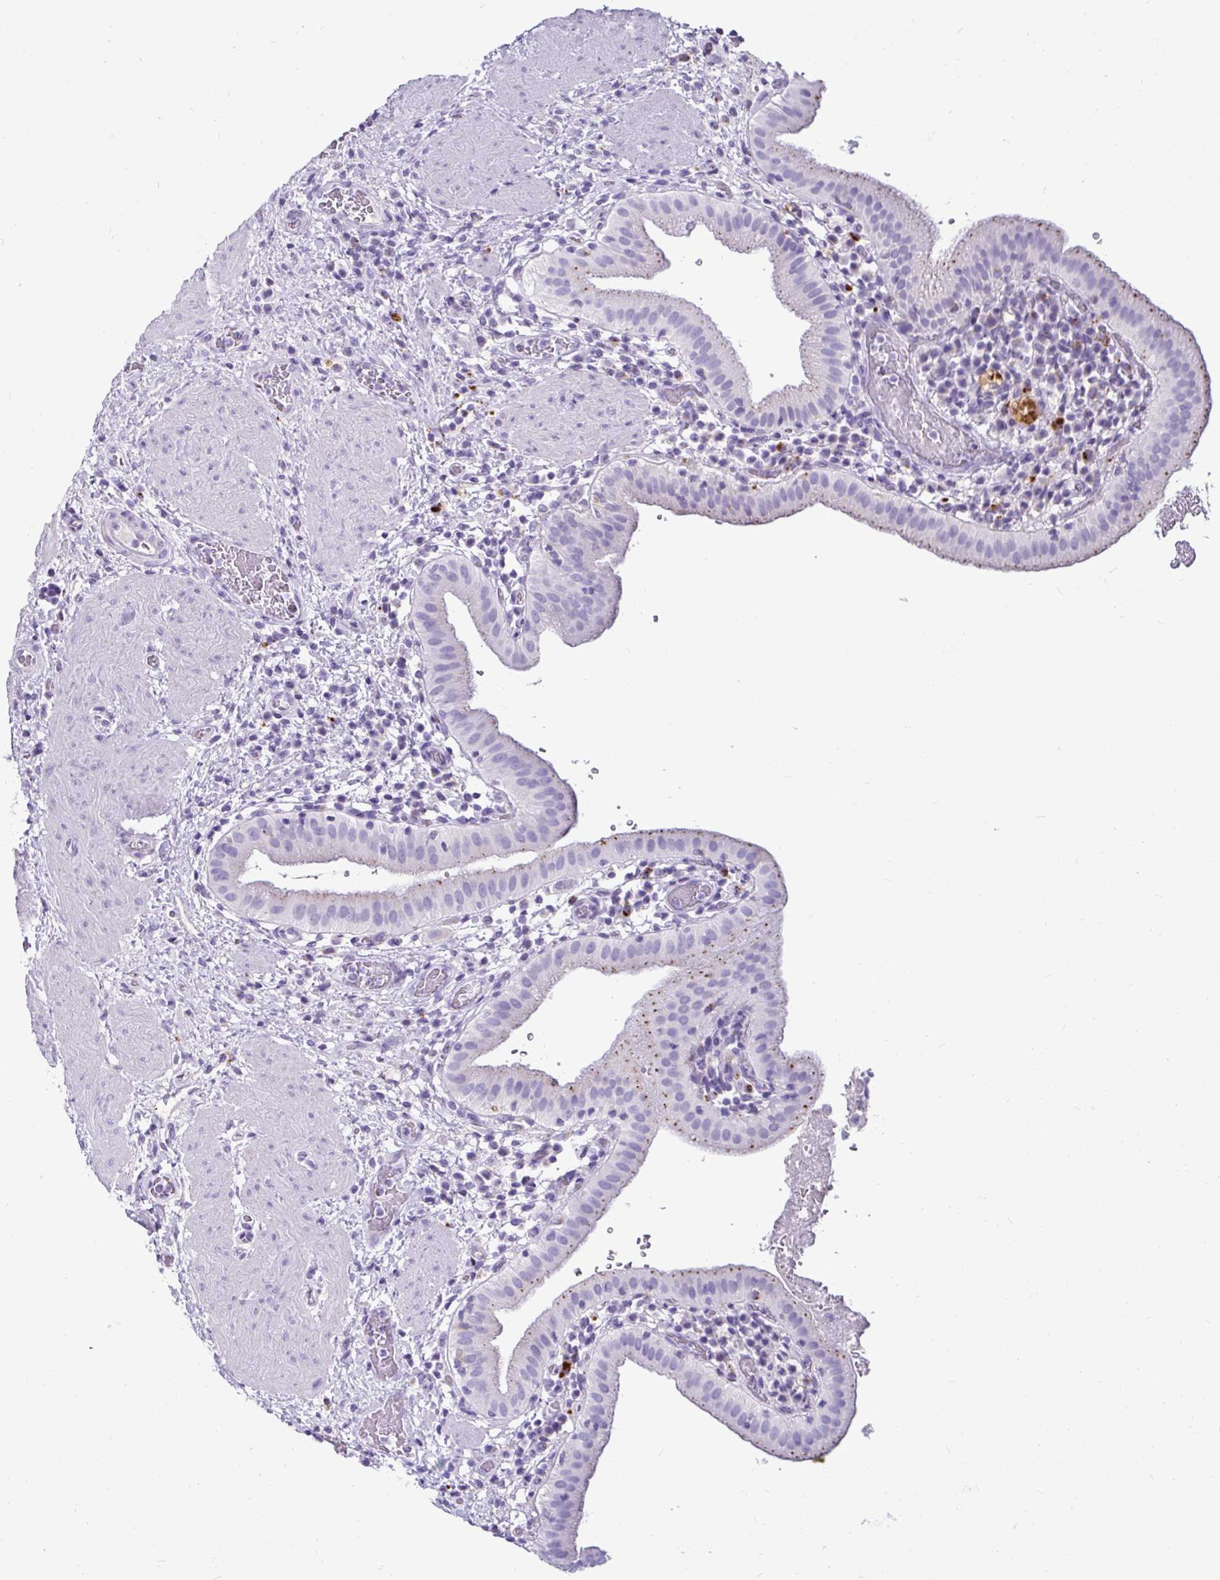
{"staining": {"intensity": "moderate", "quantity": "<25%", "location": "cytoplasmic/membranous"}, "tissue": "gallbladder", "cell_type": "Glandular cells", "image_type": "normal", "snomed": [{"axis": "morphology", "description": "Normal tissue, NOS"}, {"axis": "topography", "description": "Gallbladder"}], "caption": "Glandular cells reveal moderate cytoplasmic/membranous positivity in approximately <25% of cells in unremarkable gallbladder. Nuclei are stained in blue.", "gene": "CTSZ", "patient": {"sex": "male", "age": 26}}